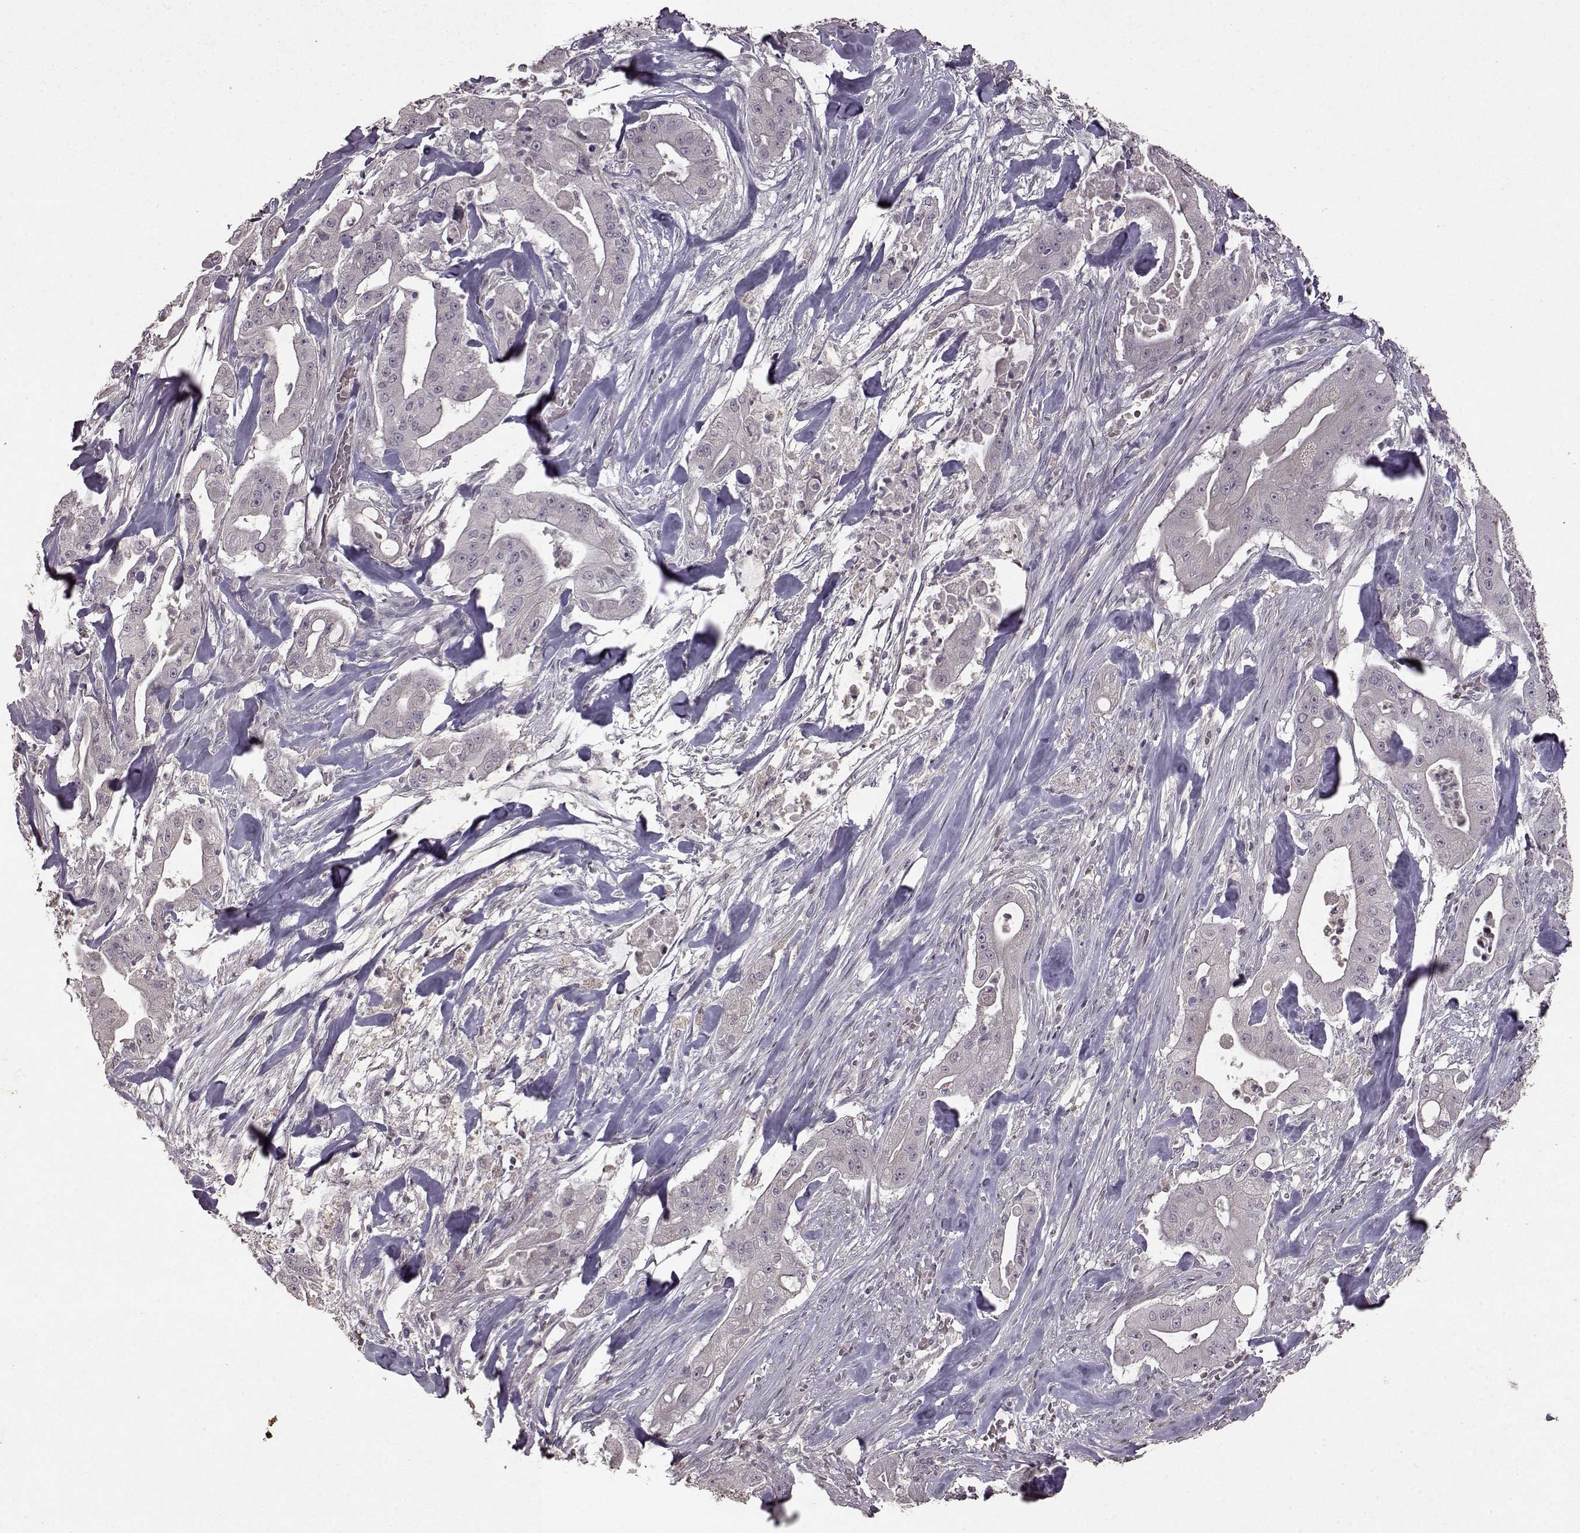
{"staining": {"intensity": "negative", "quantity": "none", "location": "none"}, "tissue": "pancreatic cancer", "cell_type": "Tumor cells", "image_type": "cancer", "snomed": [{"axis": "morphology", "description": "Normal tissue, NOS"}, {"axis": "morphology", "description": "Inflammation, NOS"}, {"axis": "morphology", "description": "Adenocarcinoma, NOS"}, {"axis": "topography", "description": "Pancreas"}], "caption": "DAB (3,3'-diaminobenzidine) immunohistochemical staining of pancreatic cancer exhibits no significant staining in tumor cells. The staining is performed using DAB brown chromogen with nuclei counter-stained in using hematoxylin.", "gene": "LHB", "patient": {"sex": "male", "age": 57}}